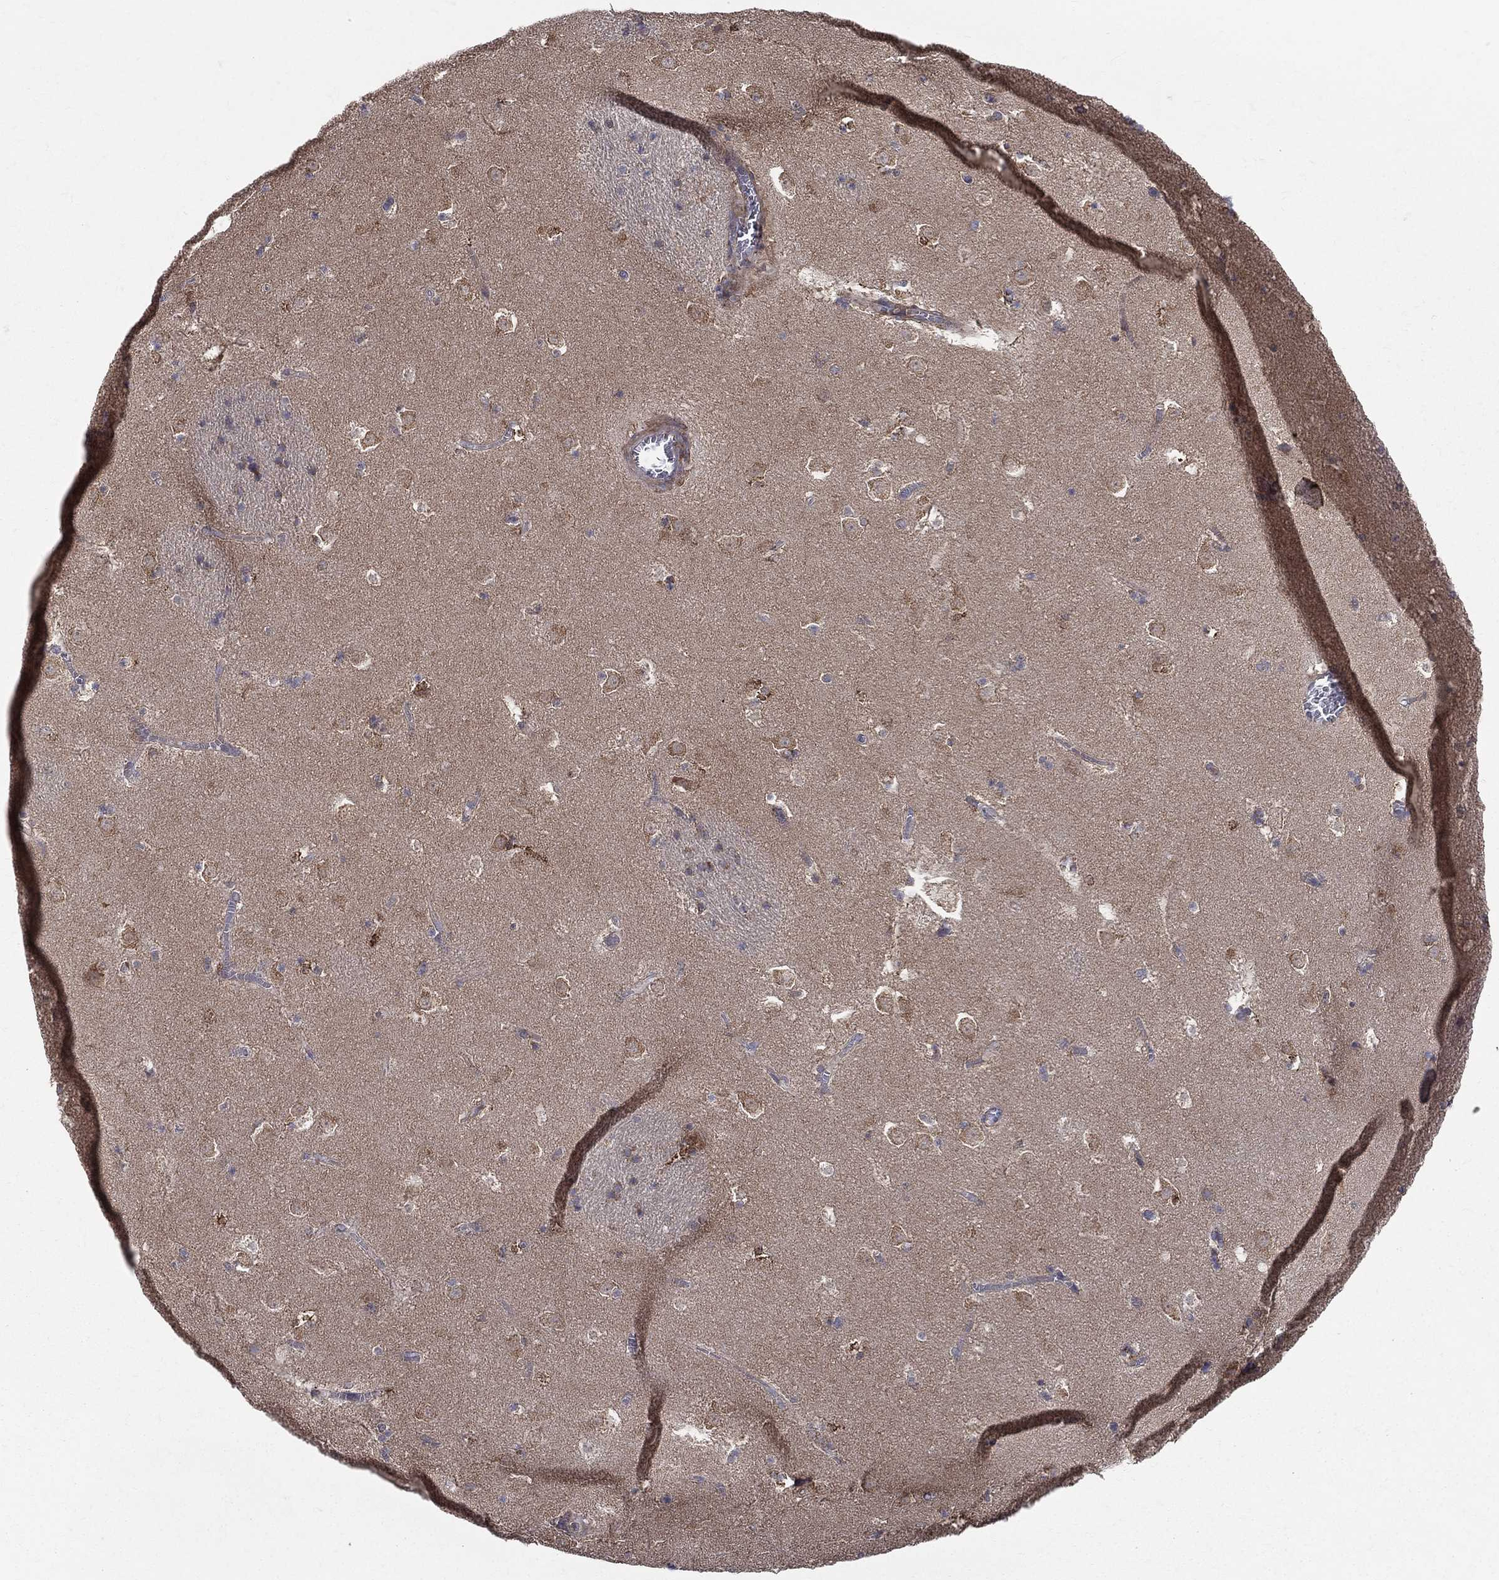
{"staining": {"intensity": "negative", "quantity": "none", "location": "none"}, "tissue": "caudate", "cell_type": "Glial cells", "image_type": "normal", "snomed": [{"axis": "morphology", "description": "Normal tissue, NOS"}, {"axis": "topography", "description": "Lateral ventricle wall"}], "caption": "Immunohistochemistry histopathology image of benign caudate stained for a protein (brown), which displays no expression in glial cells.", "gene": "MIX23", "patient": {"sex": "female", "age": 42}}